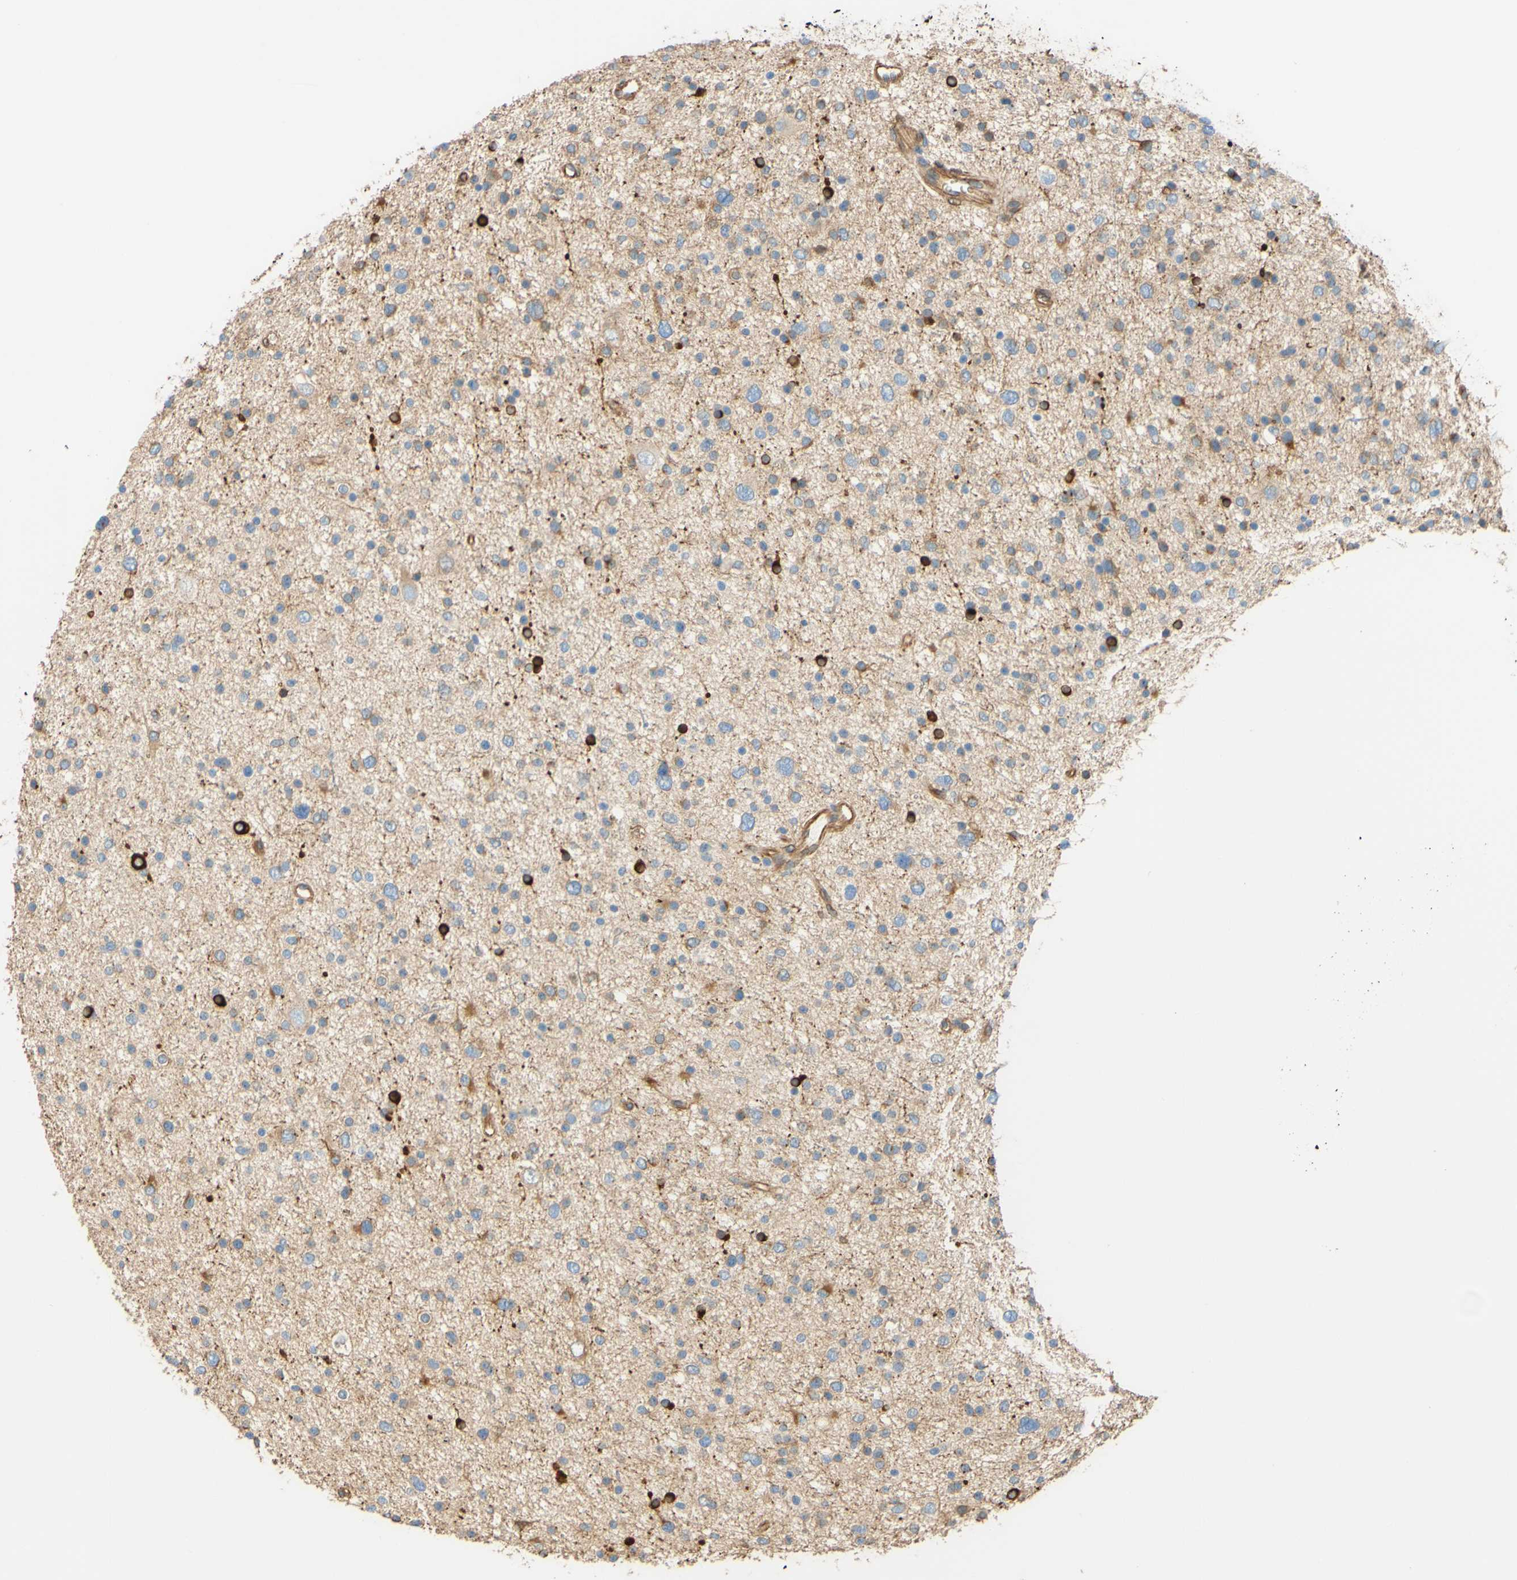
{"staining": {"intensity": "strong", "quantity": "<25%", "location": "cytoplasmic/membranous"}, "tissue": "glioma", "cell_type": "Tumor cells", "image_type": "cancer", "snomed": [{"axis": "morphology", "description": "Glioma, malignant, Low grade"}, {"axis": "topography", "description": "Brain"}], "caption": "Immunohistochemical staining of glioma shows medium levels of strong cytoplasmic/membranous positivity in approximately <25% of tumor cells. (DAB IHC, brown staining for protein, blue staining for nuclei).", "gene": "ENDOD1", "patient": {"sex": "female", "age": 37}}